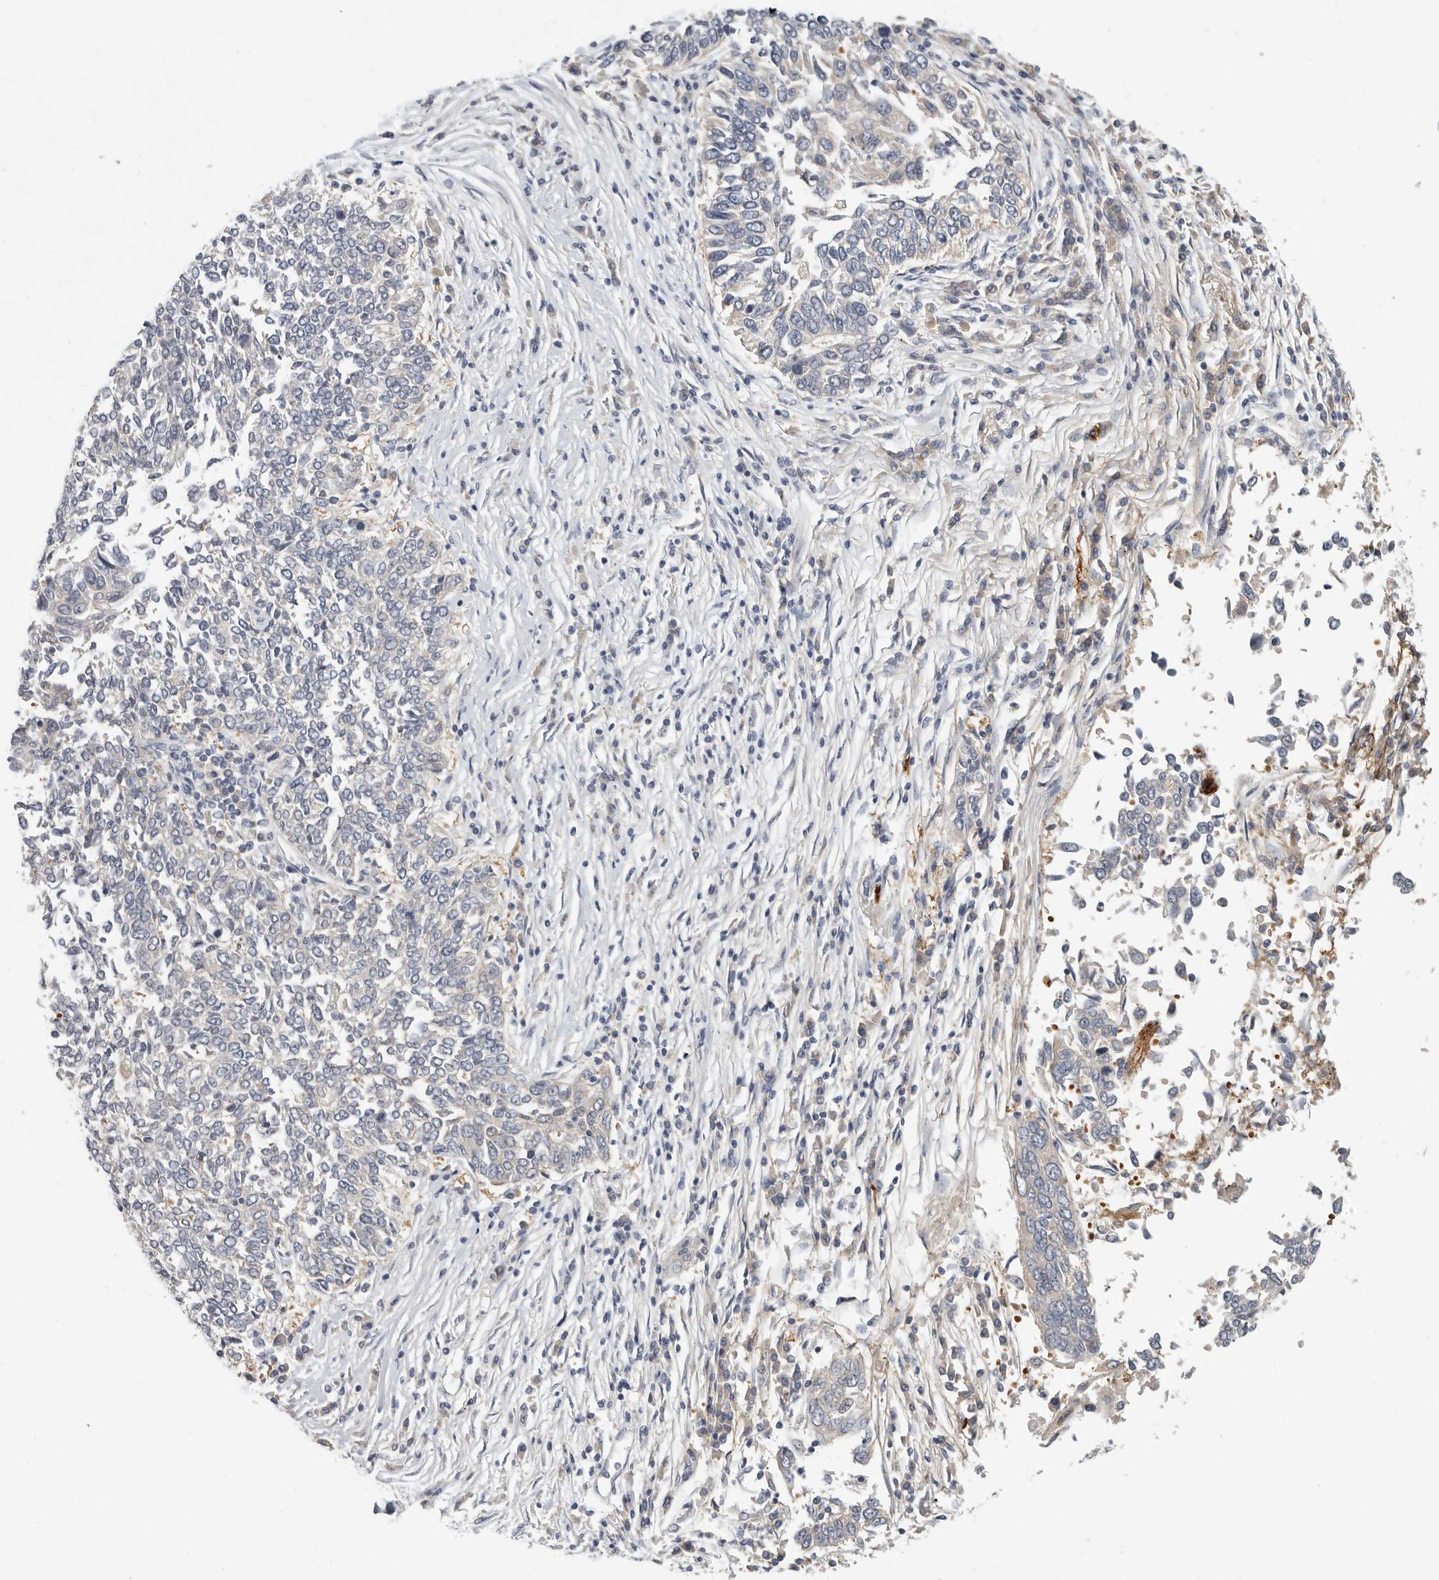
{"staining": {"intensity": "negative", "quantity": "none", "location": "none"}, "tissue": "lung cancer", "cell_type": "Tumor cells", "image_type": "cancer", "snomed": [{"axis": "morphology", "description": "Normal tissue, NOS"}, {"axis": "morphology", "description": "Squamous cell carcinoma, NOS"}, {"axis": "topography", "description": "Cartilage tissue"}, {"axis": "topography", "description": "Bronchus"}, {"axis": "topography", "description": "Lung"}, {"axis": "topography", "description": "Peripheral nerve tissue"}], "caption": "IHC micrograph of human lung squamous cell carcinoma stained for a protein (brown), which reveals no staining in tumor cells.", "gene": "CFAP298", "patient": {"sex": "female", "age": 49}}